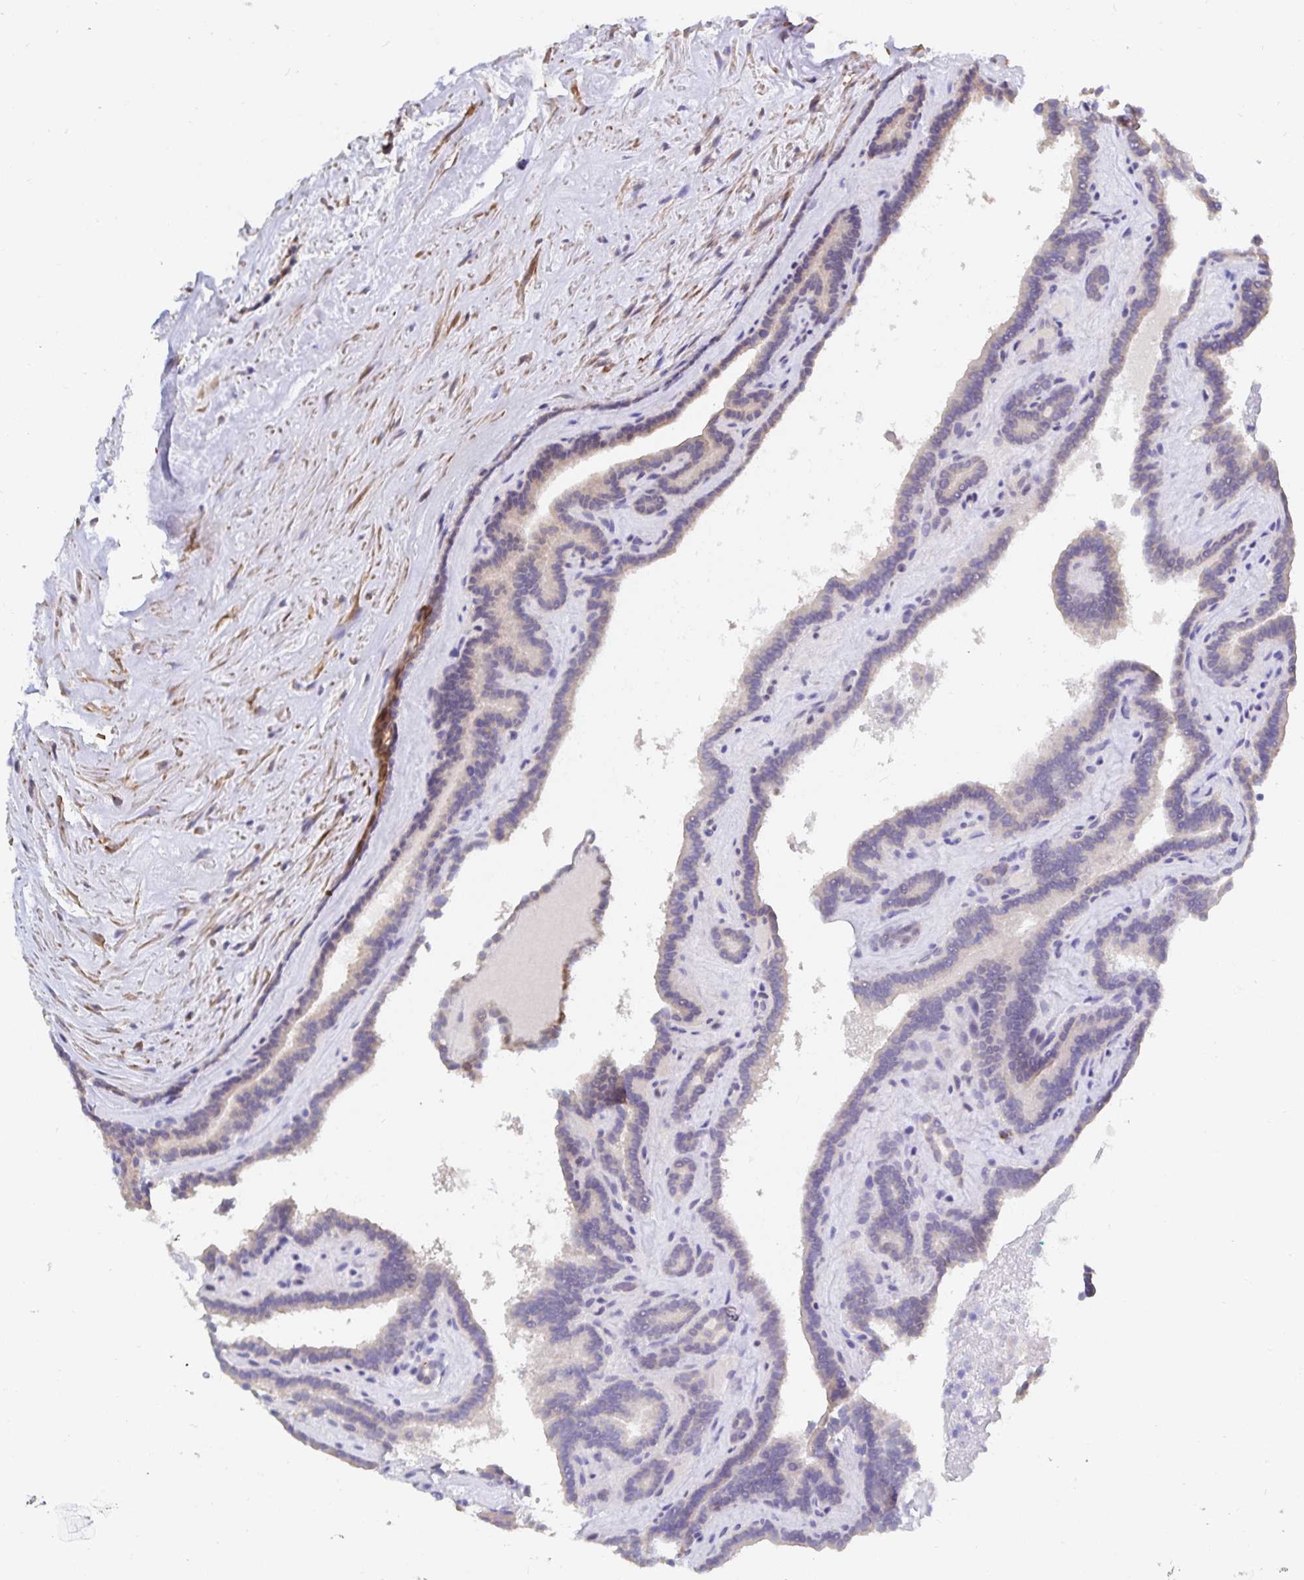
{"staining": {"intensity": "negative", "quantity": "none", "location": "none"}, "tissue": "thyroid cancer", "cell_type": "Tumor cells", "image_type": "cancer", "snomed": [{"axis": "morphology", "description": "Papillary adenocarcinoma, NOS"}, {"axis": "topography", "description": "Thyroid gland"}], "caption": "Tumor cells are negative for brown protein staining in thyroid cancer (papillary adenocarcinoma). (IHC, brightfield microscopy, high magnification).", "gene": "ZIK1", "patient": {"sex": "female", "age": 21}}